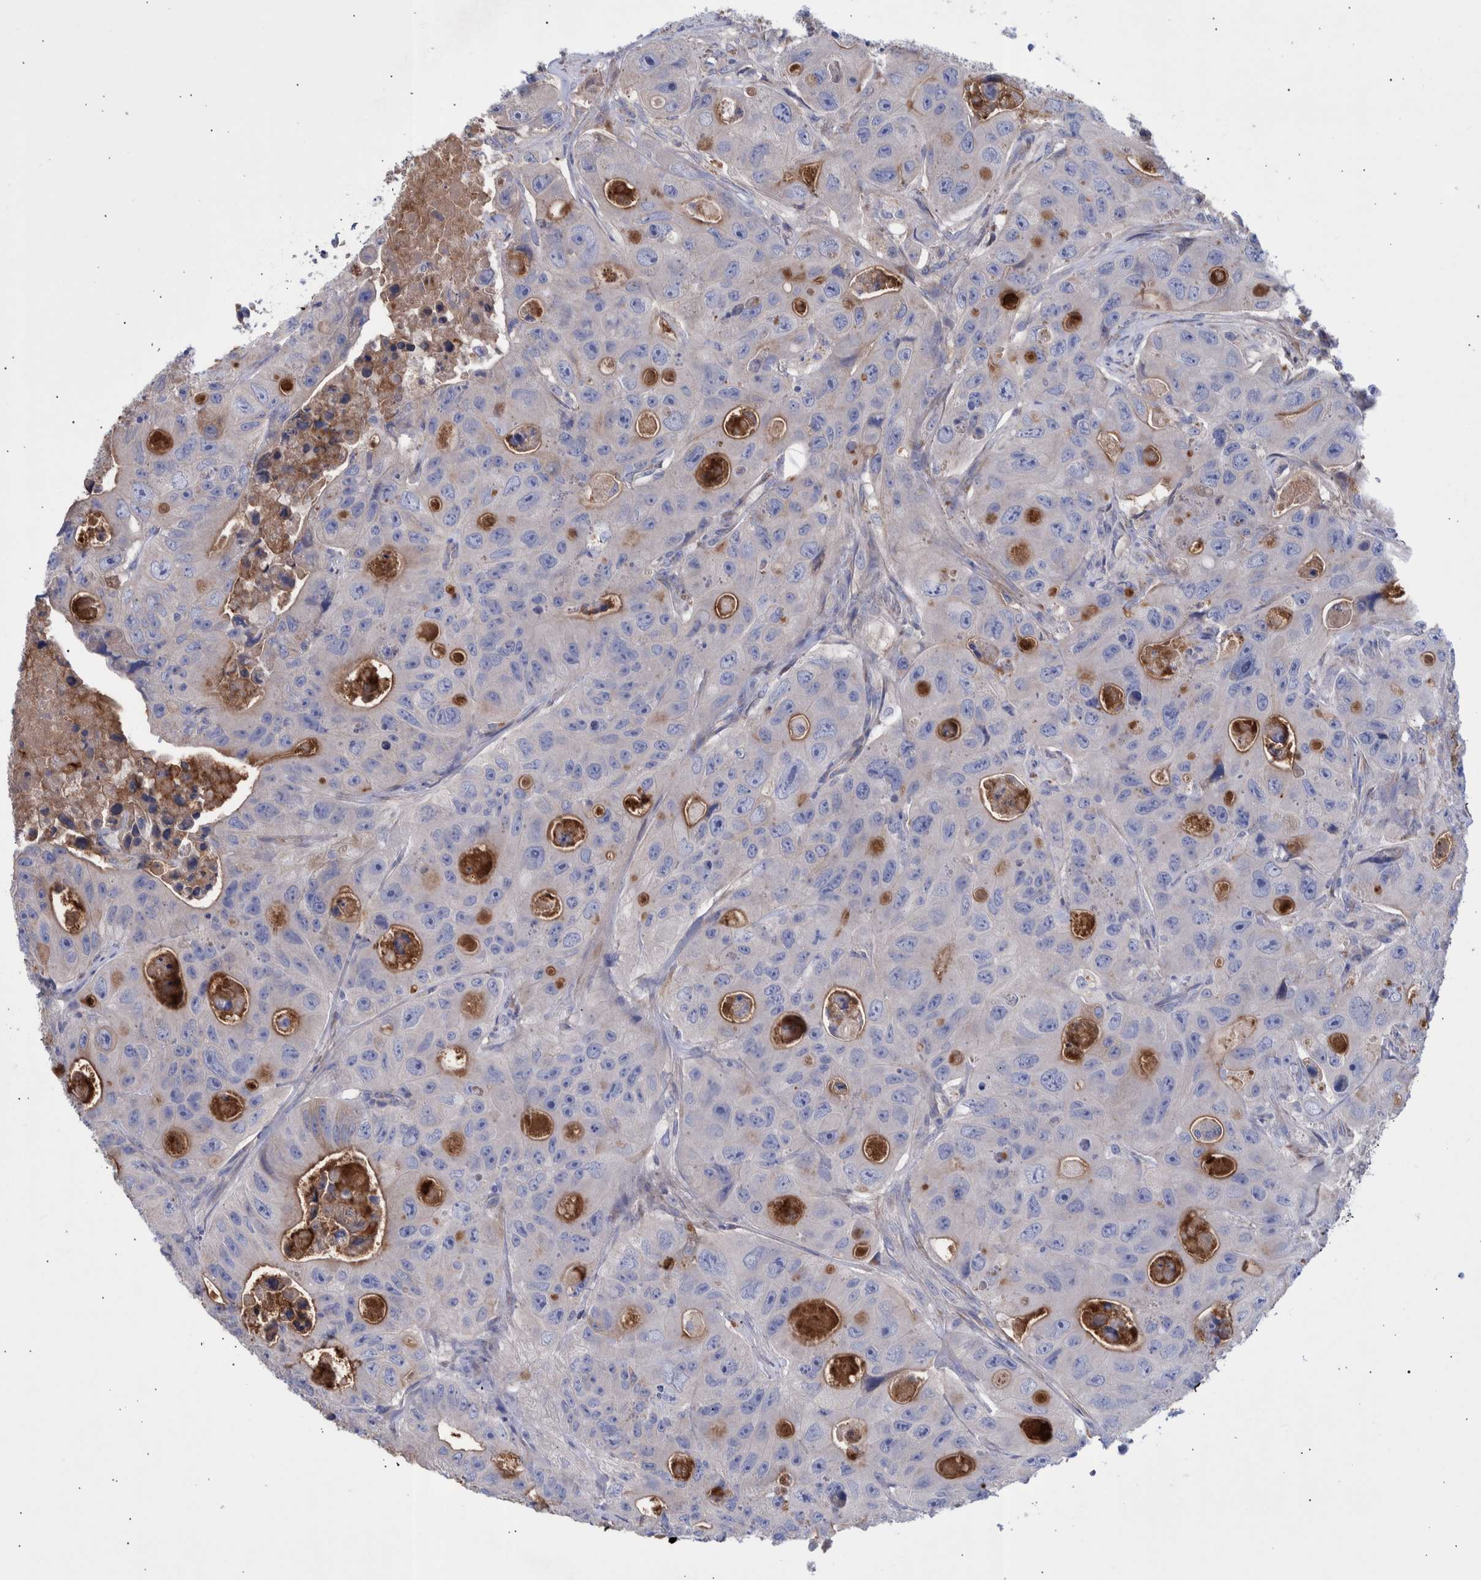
{"staining": {"intensity": "moderate", "quantity": "<25%", "location": "cytoplasmic/membranous"}, "tissue": "colorectal cancer", "cell_type": "Tumor cells", "image_type": "cancer", "snomed": [{"axis": "morphology", "description": "Adenocarcinoma, NOS"}, {"axis": "topography", "description": "Colon"}], "caption": "Brown immunohistochemical staining in adenocarcinoma (colorectal) shows moderate cytoplasmic/membranous expression in about <25% of tumor cells.", "gene": "DLL4", "patient": {"sex": "female", "age": 46}}